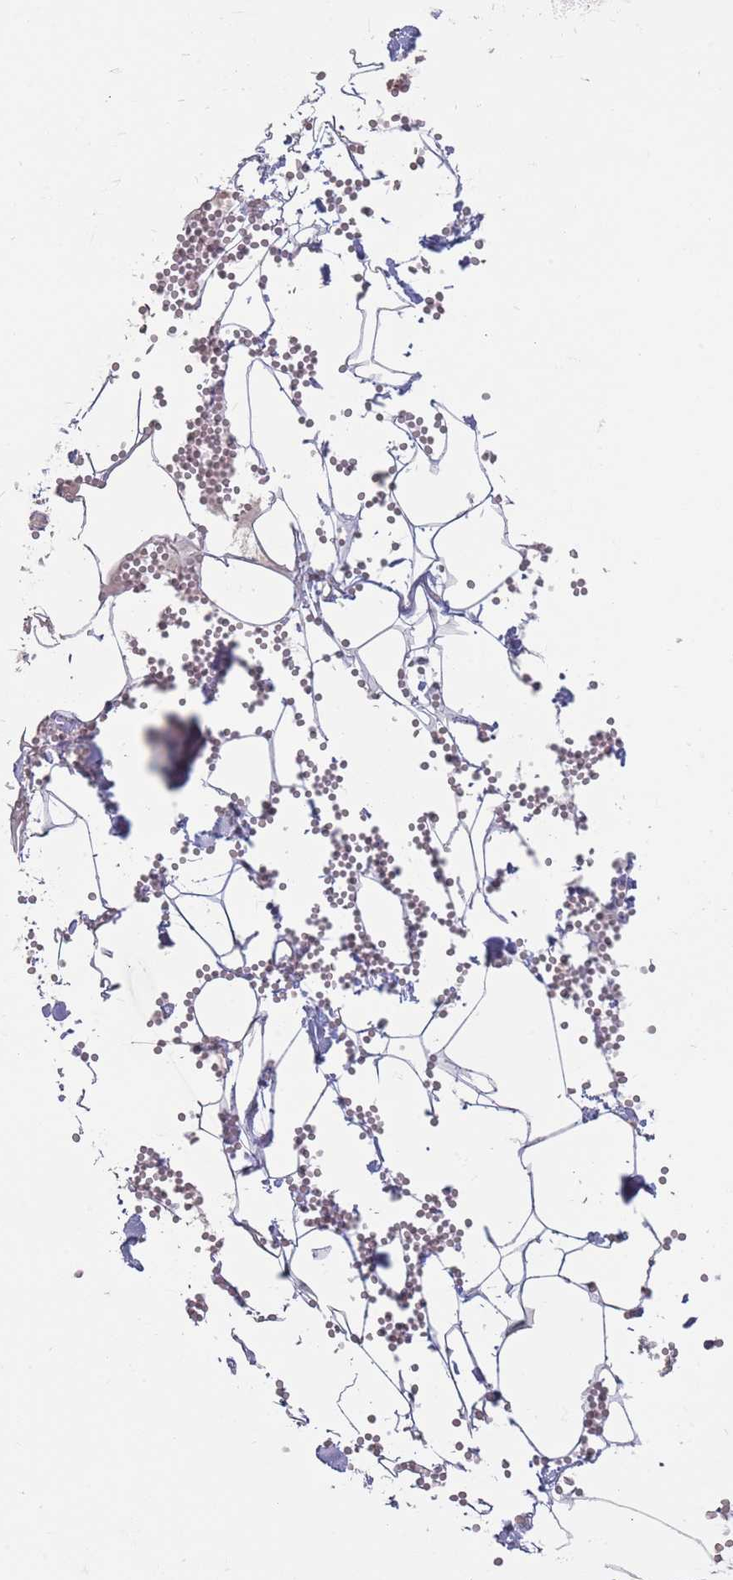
{"staining": {"intensity": "negative", "quantity": "none", "location": "none"}, "tissue": "adipose tissue", "cell_type": "Adipocytes", "image_type": "normal", "snomed": [{"axis": "morphology", "description": "Normal tissue, NOS"}, {"axis": "topography", "description": "Gallbladder"}, {"axis": "topography", "description": "Peripheral nerve tissue"}], "caption": "The immunohistochemistry photomicrograph has no significant positivity in adipocytes of adipose tissue. (Brightfield microscopy of DAB IHC at high magnification).", "gene": "MCIDAS", "patient": {"sex": "male", "age": 38}}